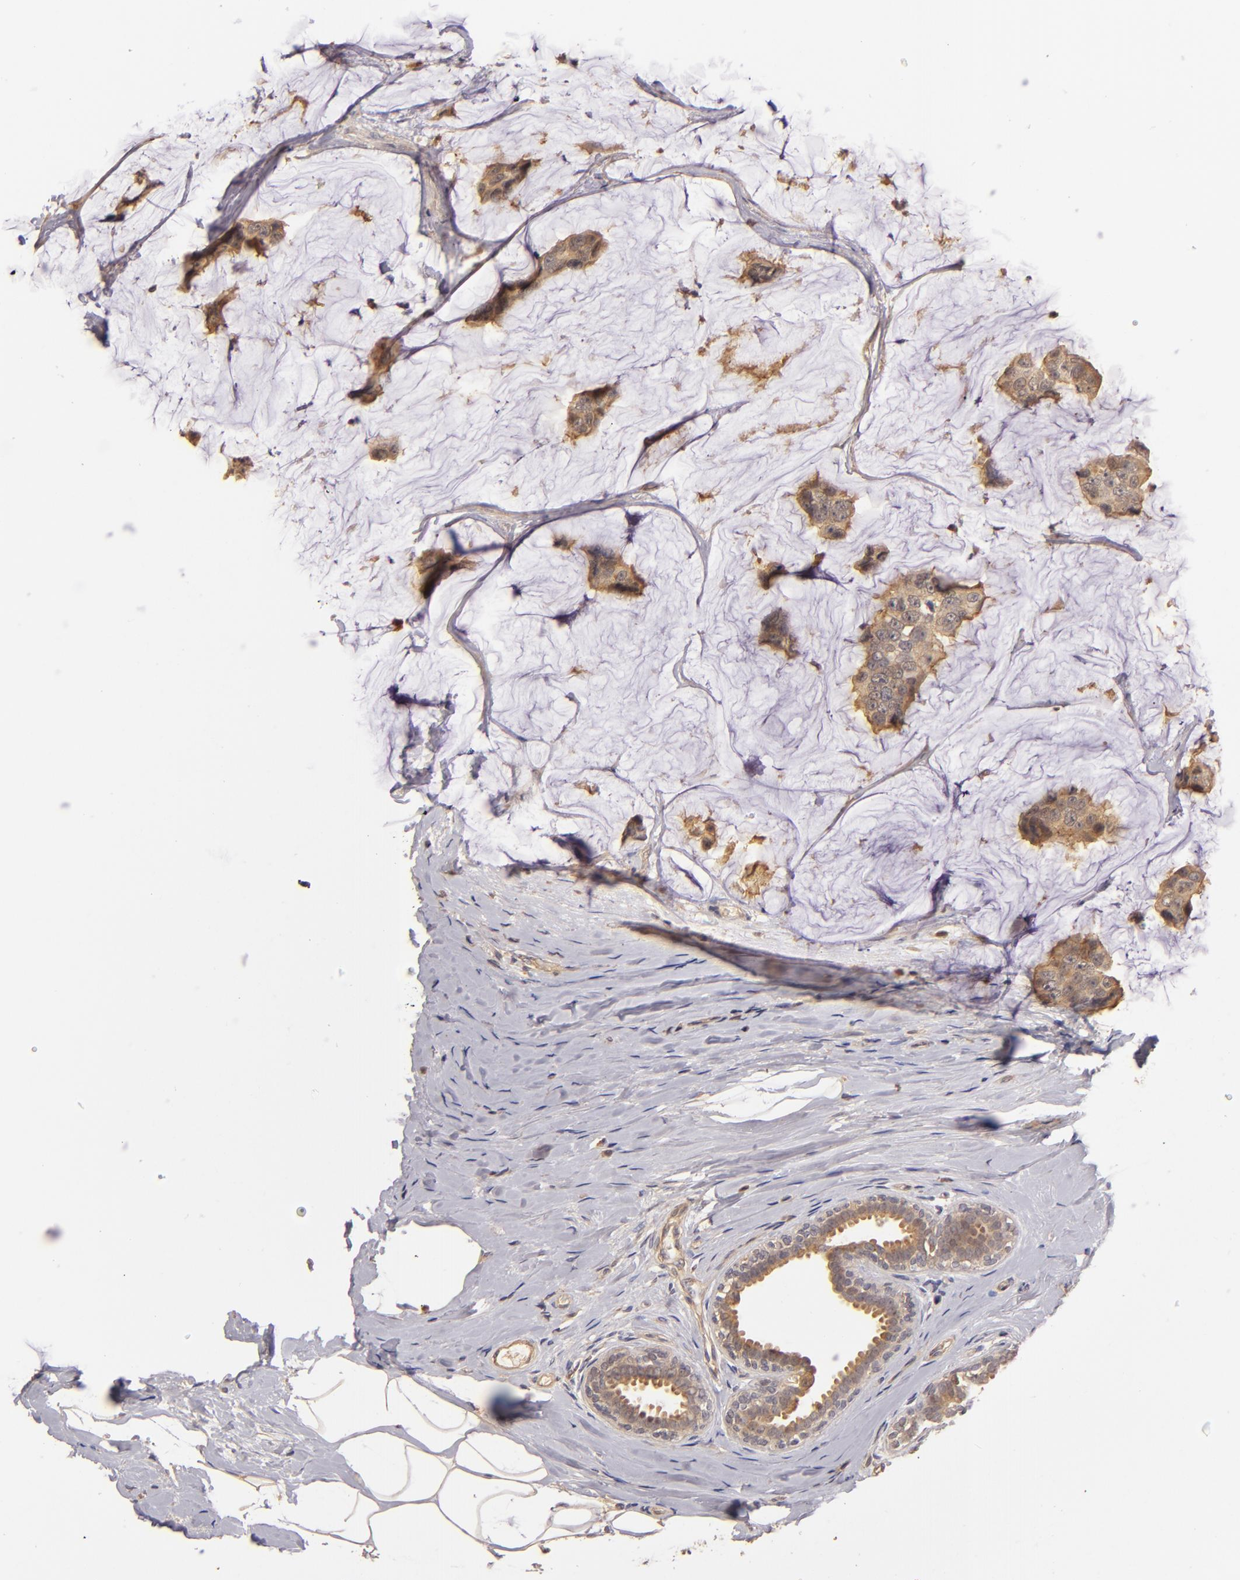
{"staining": {"intensity": "strong", "quantity": ">75%", "location": "cytoplasmic/membranous"}, "tissue": "breast cancer", "cell_type": "Tumor cells", "image_type": "cancer", "snomed": [{"axis": "morphology", "description": "Normal tissue, NOS"}, {"axis": "morphology", "description": "Duct carcinoma"}, {"axis": "topography", "description": "Breast"}], "caption": "A photomicrograph showing strong cytoplasmic/membranous positivity in about >75% of tumor cells in breast cancer (intraductal carcinoma), as visualized by brown immunohistochemical staining.", "gene": "PRKCD", "patient": {"sex": "female", "age": 50}}